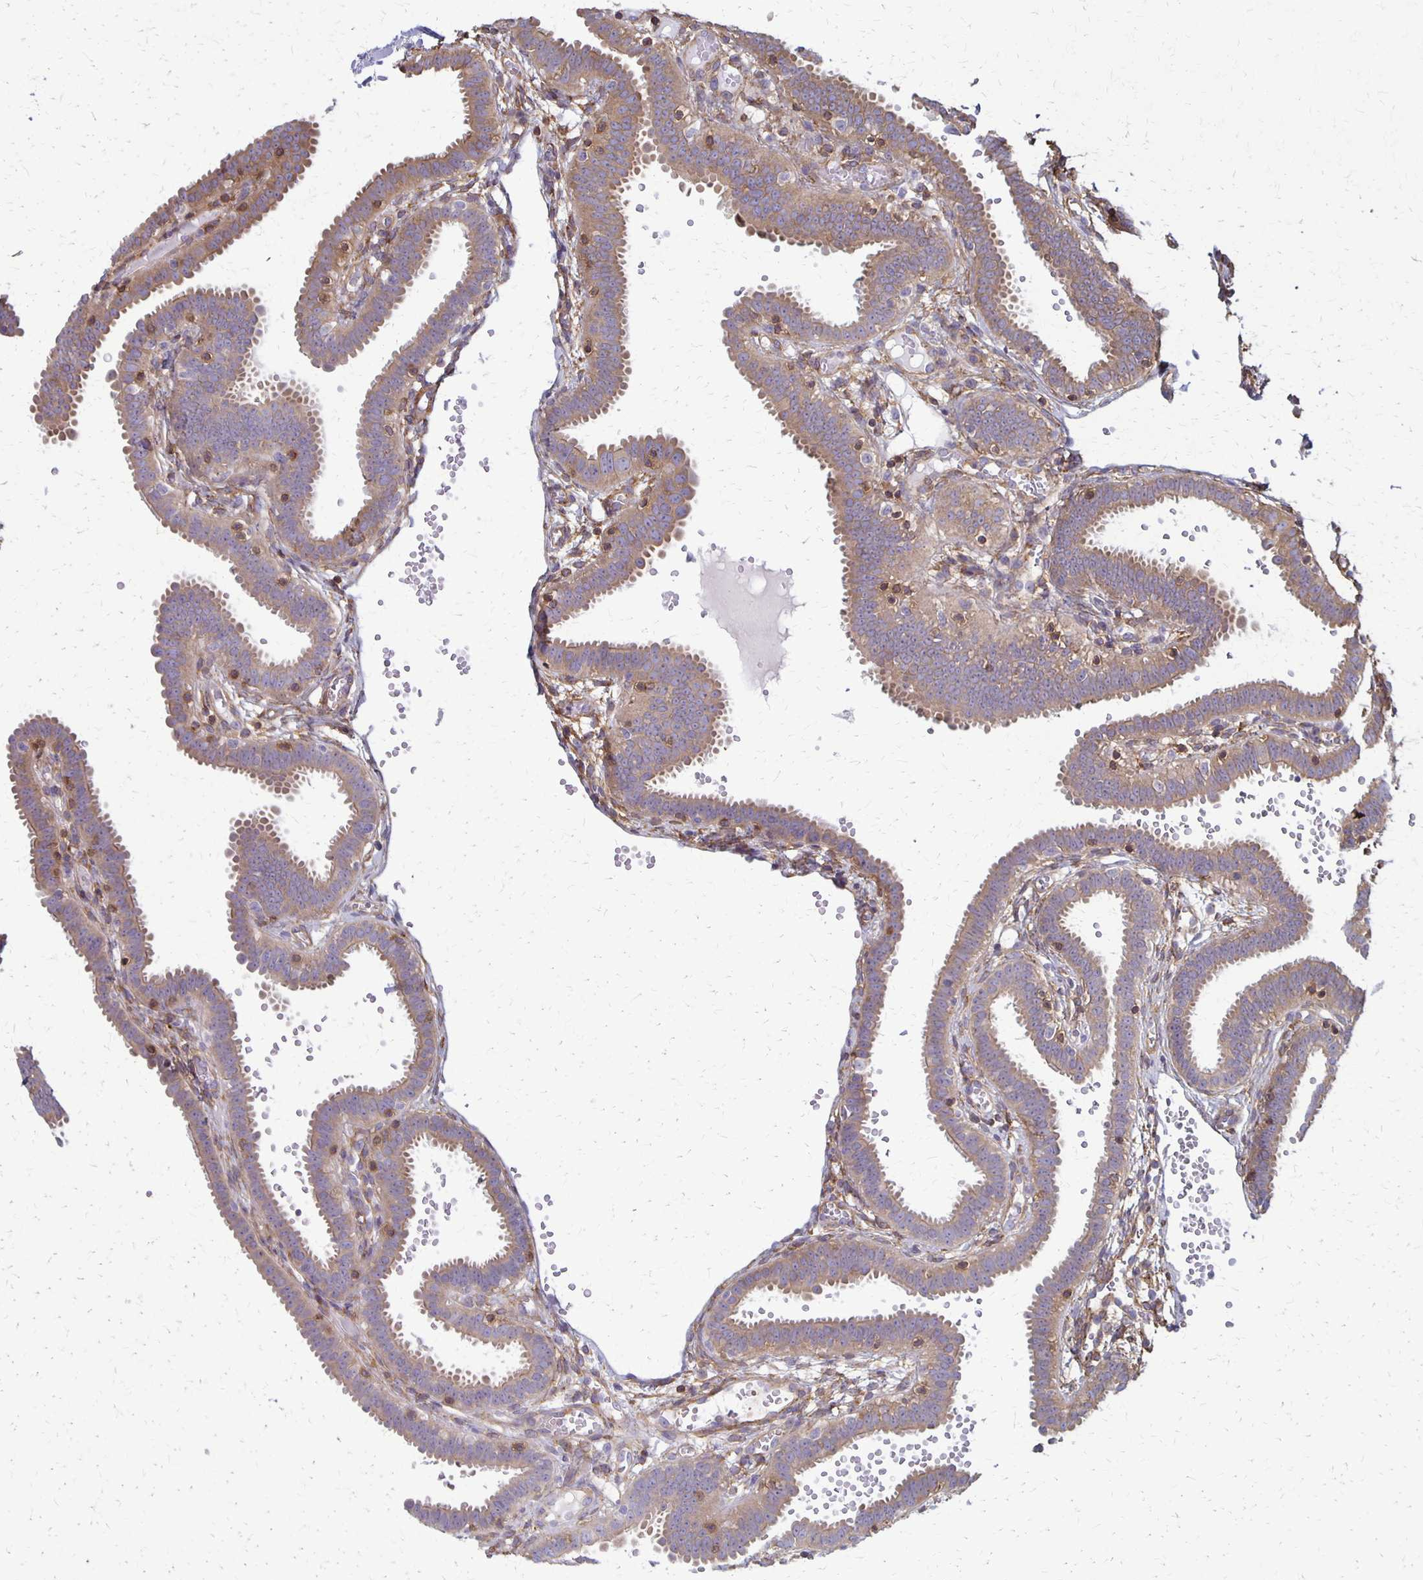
{"staining": {"intensity": "moderate", "quantity": ">75%", "location": "cytoplasmic/membranous"}, "tissue": "fallopian tube", "cell_type": "Glandular cells", "image_type": "normal", "snomed": [{"axis": "morphology", "description": "Normal tissue, NOS"}, {"axis": "topography", "description": "Fallopian tube"}], "caption": "About >75% of glandular cells in unremarkable fallopian tube demonstrate moderate cytoplasmic/membranous protein expression as visualized by brown immunohistochemical staining.", "gene": "SEPTIN5", "patient": {"sex": "female", "age": 37}}